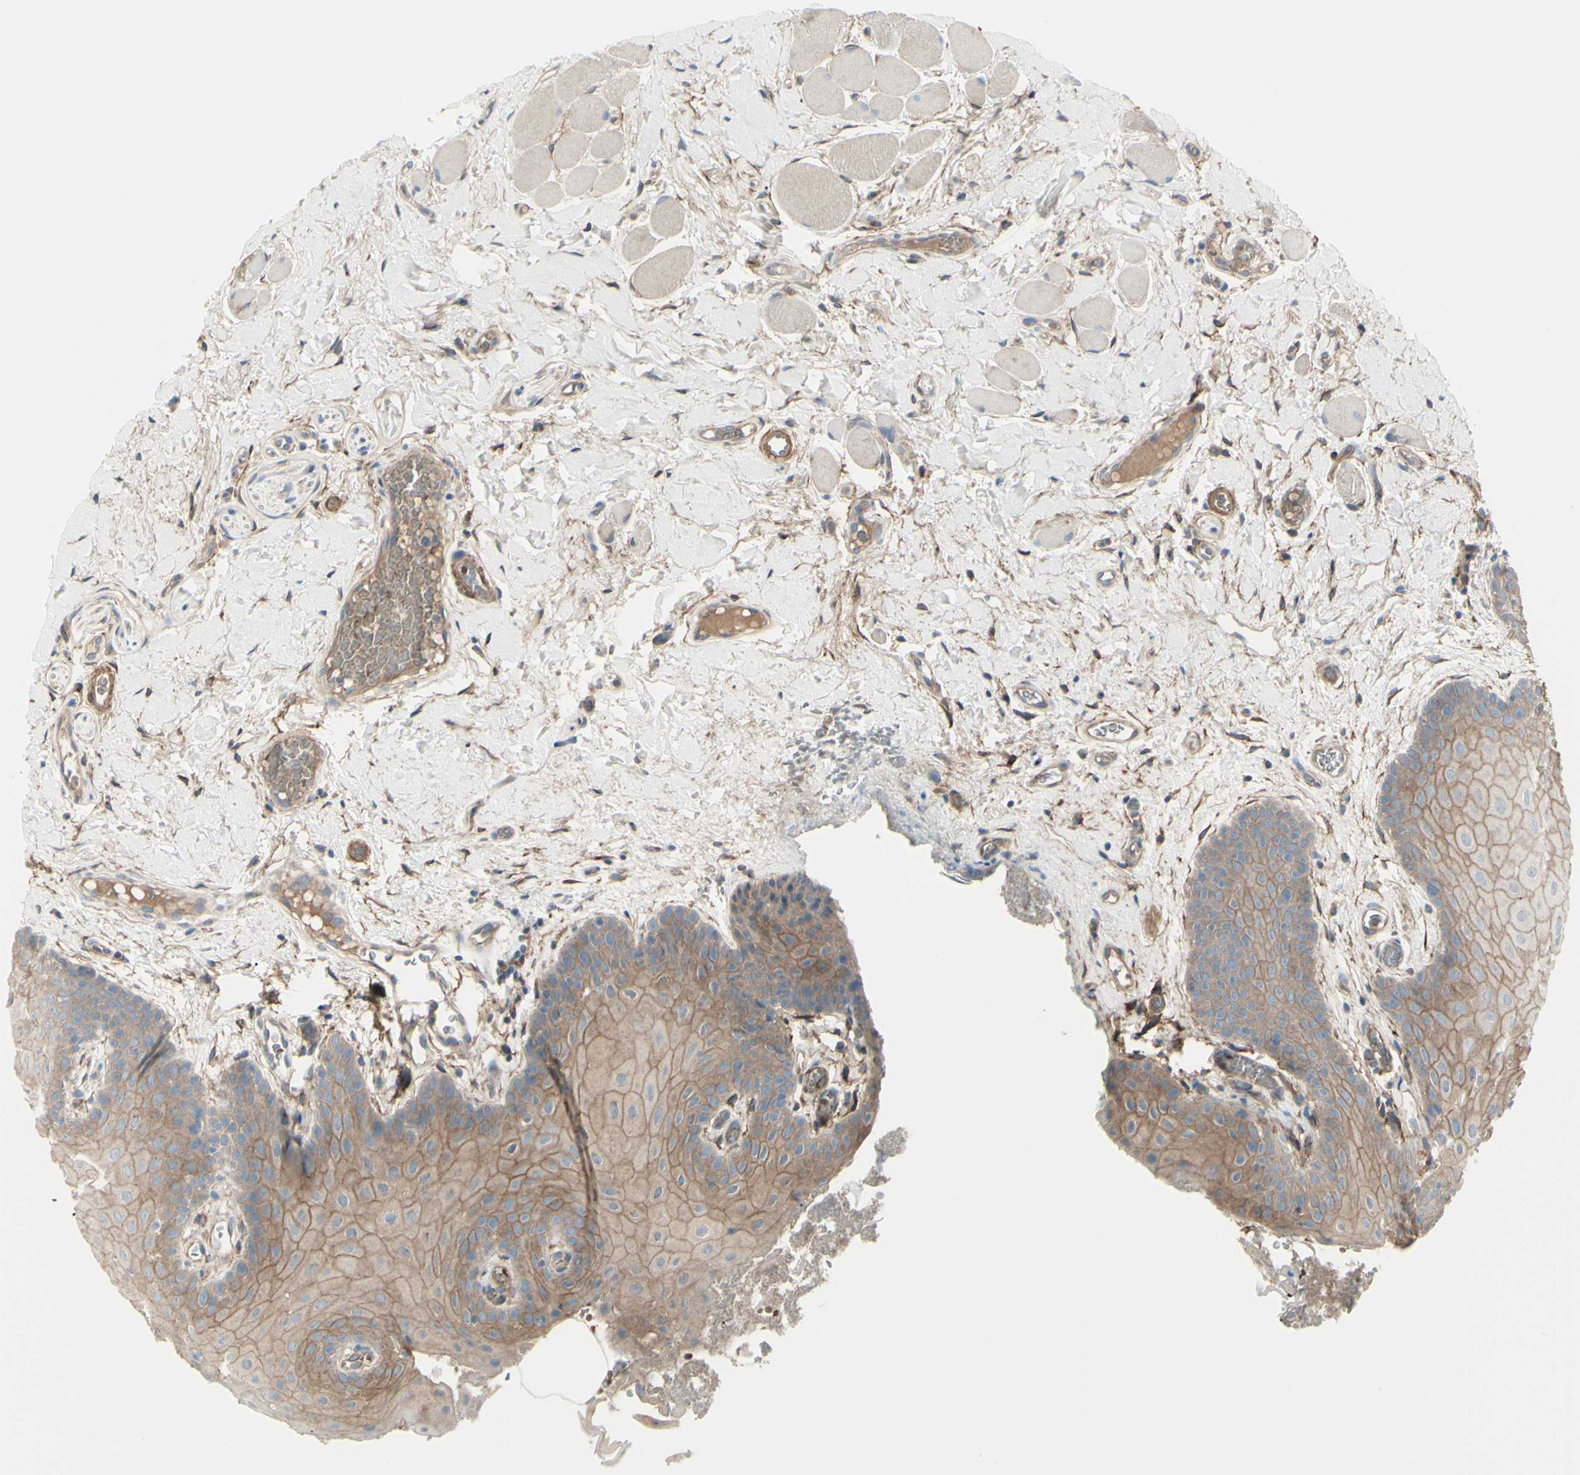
{"staining": {"intensity": "weak", "quantity": "25%-75%", "location": "cytoplasmic/membranous"}, "tissue": "oral mucosa", "cell_type": "Squamous epithelial cells", "image_type": "normal", "snomed": [{"axis": "morphology", "description": "Normal tissue, NOS"}, {"axis": "topography", "description": "Oral tissue"}], "caption": "IHC (DAB) staining of benign oral mucosa shows weak cytoplasmic/membranous protein expression in approximately 25%-75% of squamous epithelial cells.", "gene": "PCDHGA10", "patient": {"sex": "male", "age": 54}}